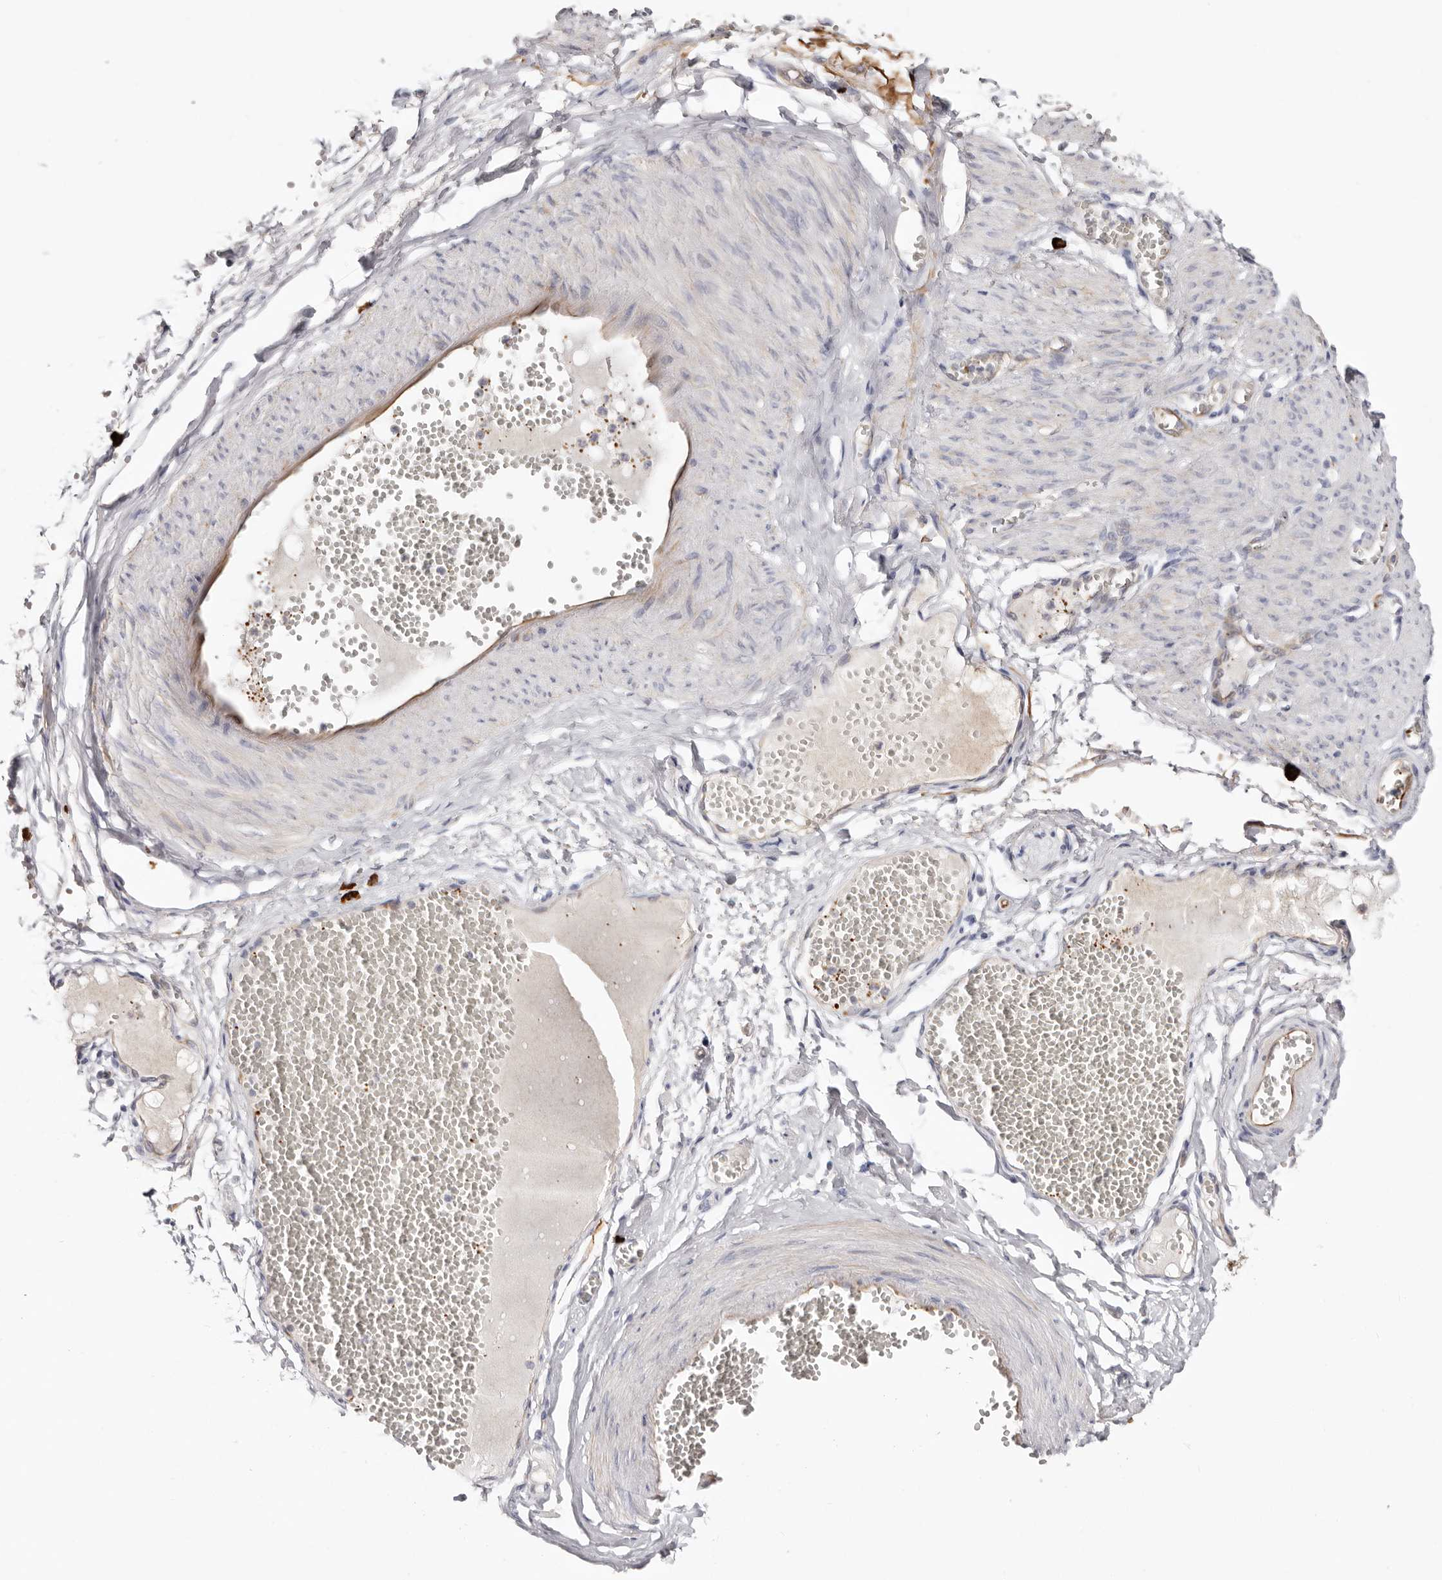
{"staining": {"intensity": "negative", "quantity": "none", "location": "none"}, "tissue": "soft tissue", "cell_type": "Fibroblasts", "image_type": "normal", "snomed": [{"axis": "morphology", "description": "Normal tissue, NOS"}, {"axis": "topography", "description": "Smooth muscle"}, {"axis": "topography", "description": "Peripheral nerve tissue"}], "caption": "High power microscopy image of an IHC image of unremarkable soft tissue, revealing no significant staining in fibroblasts.", "gene": "PKDCC", "patient": {"sex": "female", "age": 39}}